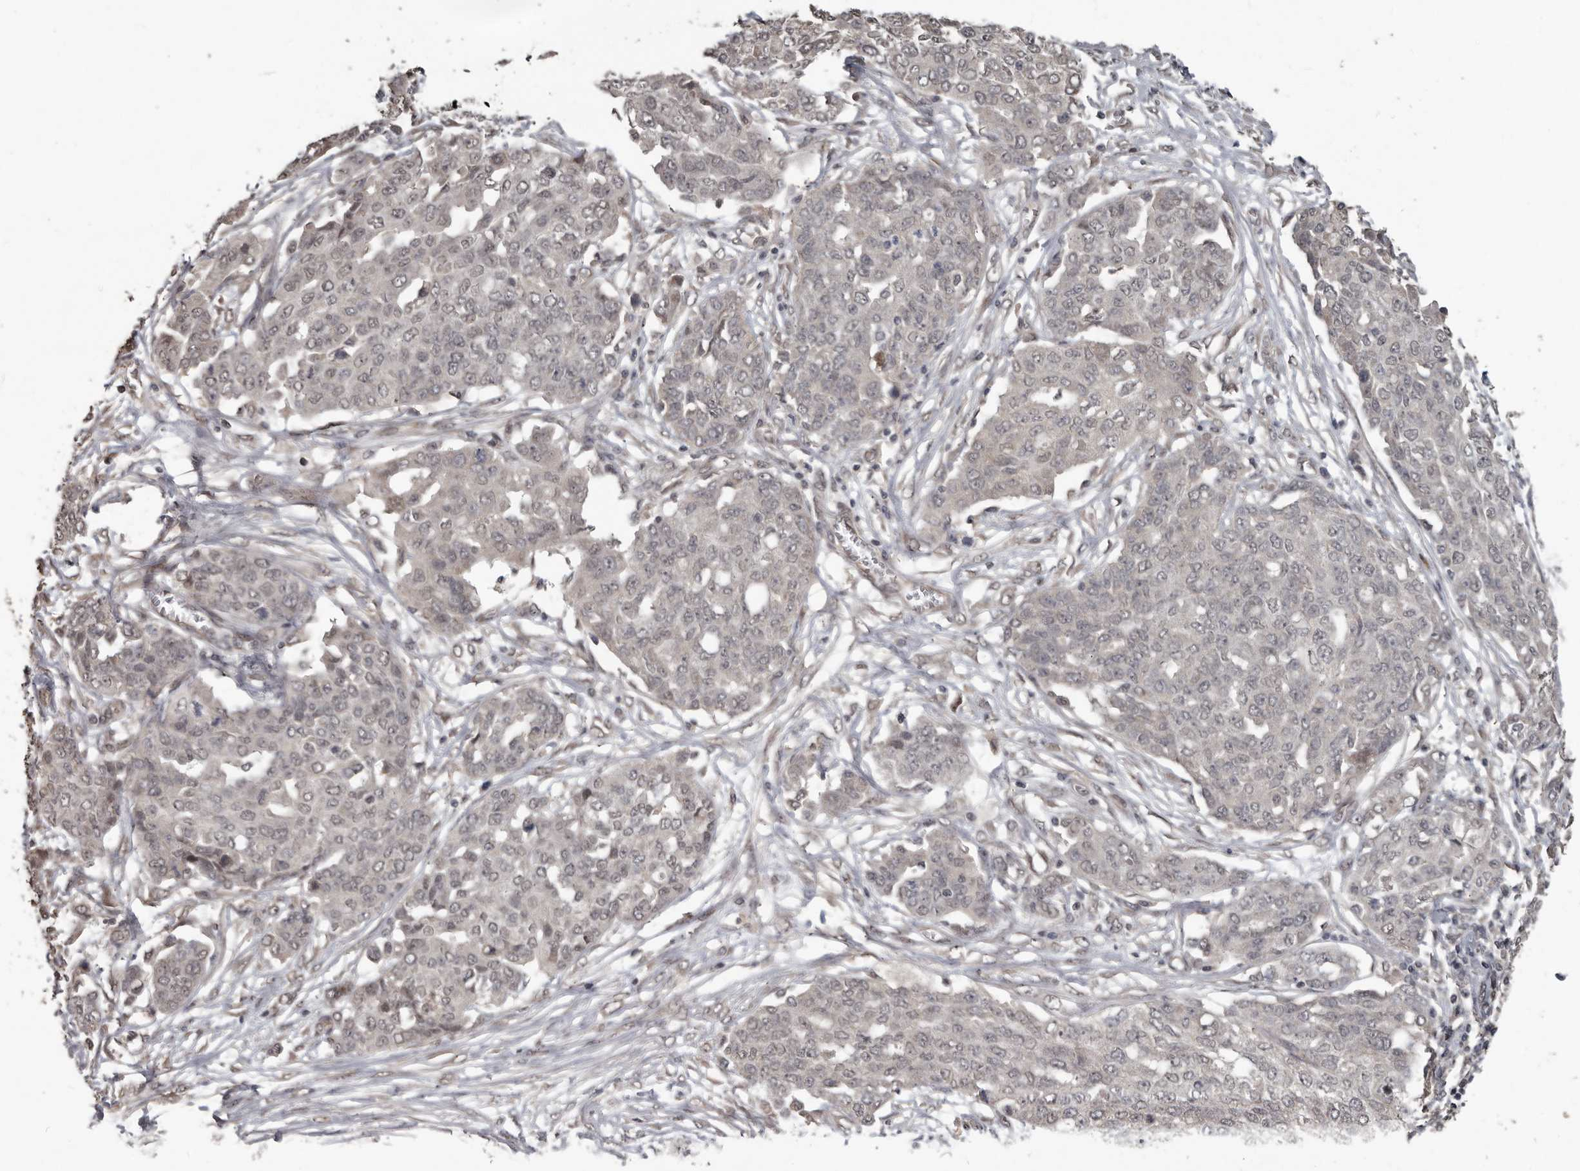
{"staining": {"intensity": "weak", "quantity": ">75%", "location": "nuclear"}, "tissue": "ovarian cancer", "cell_type": "Tumor cells", "image_type": "cancer", "snomed": [{"axis": "morphology", "description": "Cystadenocarcinoma, serous, NOS"}, {"axis": "topography", "description": "Soft tissue"}, {"axis": "topography", "description": "Ovary"}], "caption": "Immunohistochemistry (IHC) (DAB) staining of ovarian cancer displays weak nuclear protein positivity in approximately >75% of tumor cells. (DAB = brown stain, brightfield microscopy at high magnification).", "gene": "ZFP14", "patient": {"sex": "female", "age": 57}}